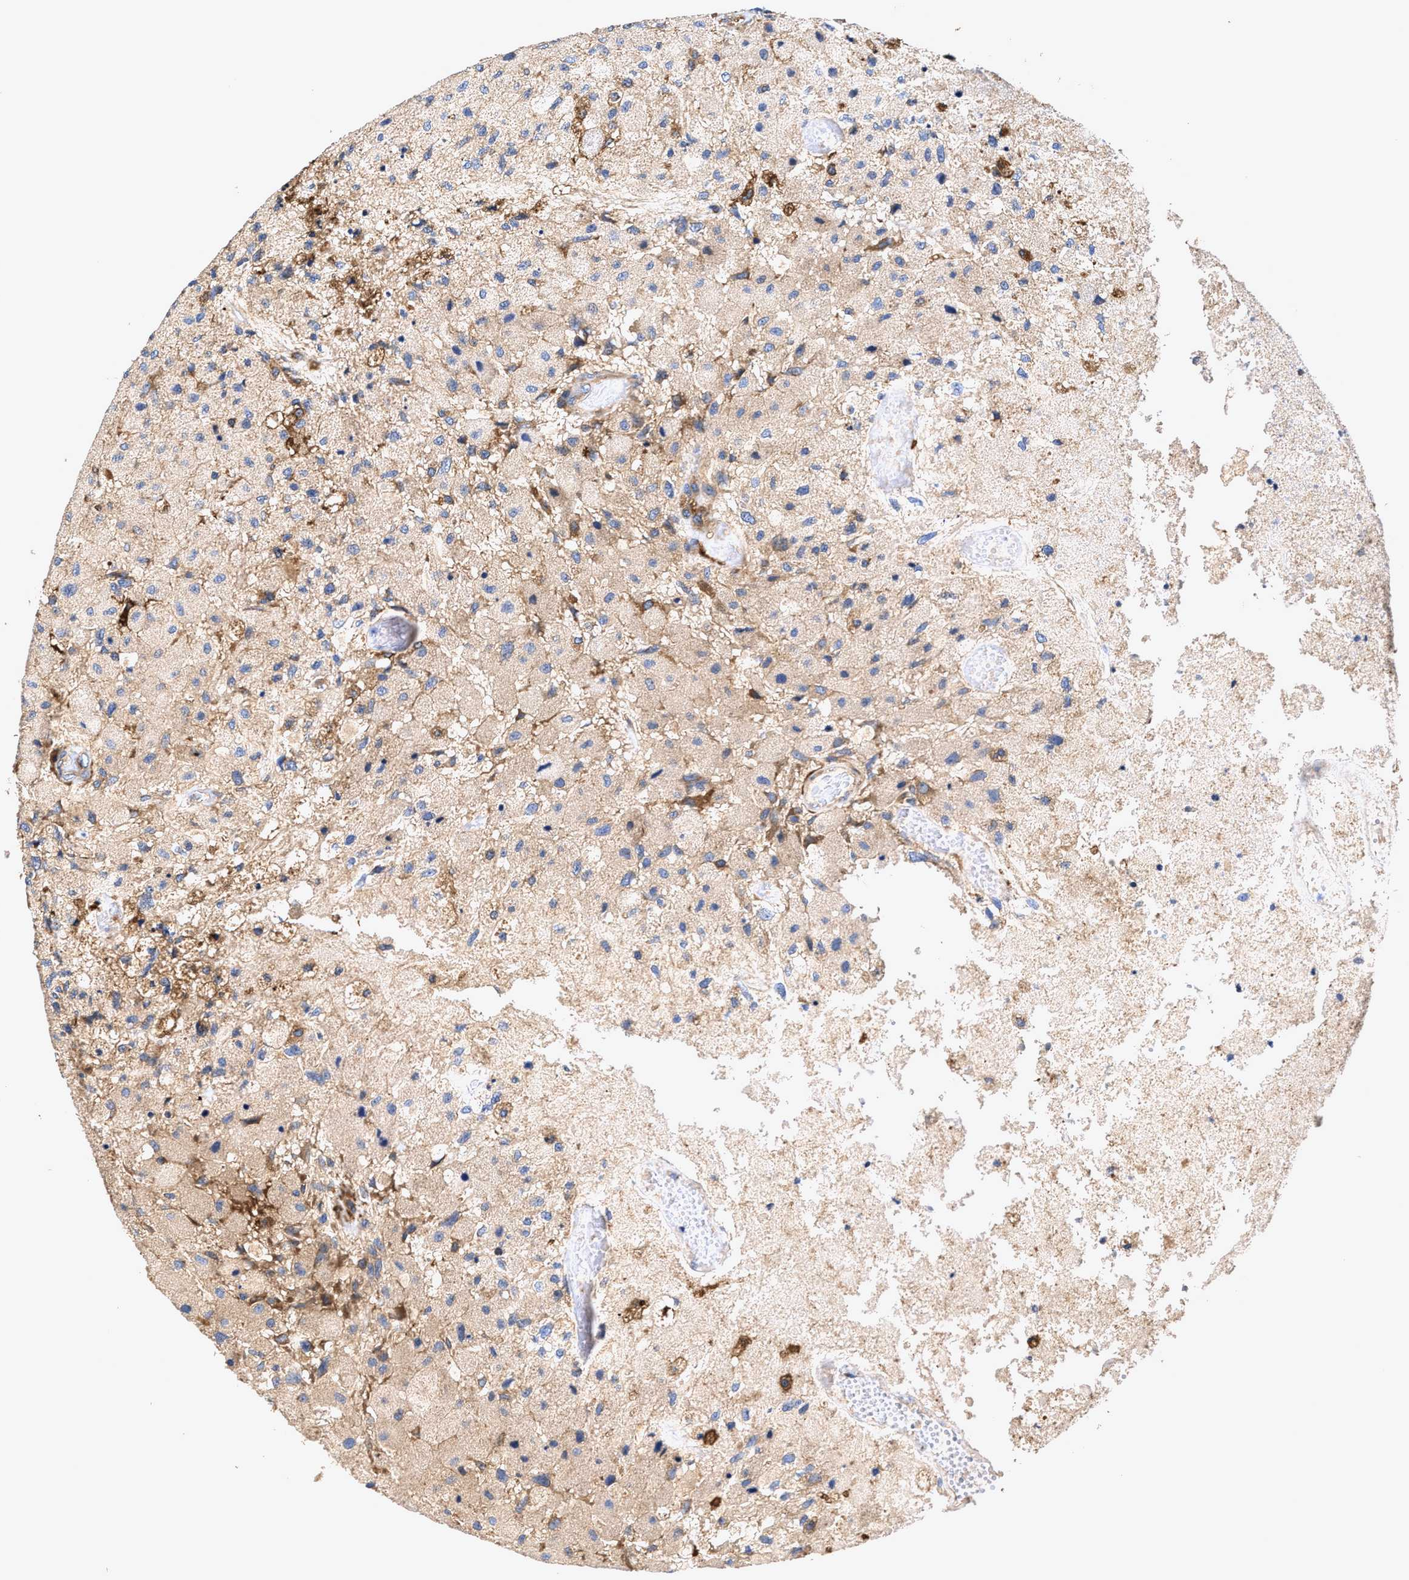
{"staining": {"intensity": "weak", "quantity": "<25%", "location": "cytoplasmic/membranous"}, "tissue": "glioma", "cell_type": "Tumor cells", "image_type": "cancer", "snomed": [{"axis": "morphology", "description": "Normal tissue, NOS"}, {"axis": "morphology", "description": "Glioma, malignant, High grade"}, {"axis": "topography", "description": "Cerebral cortex"}], "caption": "Glioma was stained to show a protein in brown. There is no significant expression in tumor cells. (DAB (3,3'-diaminobenzidine) IHC, high magnification).", "gene": "EFNA4", "patient": {"sex": "male", "age": 77}}